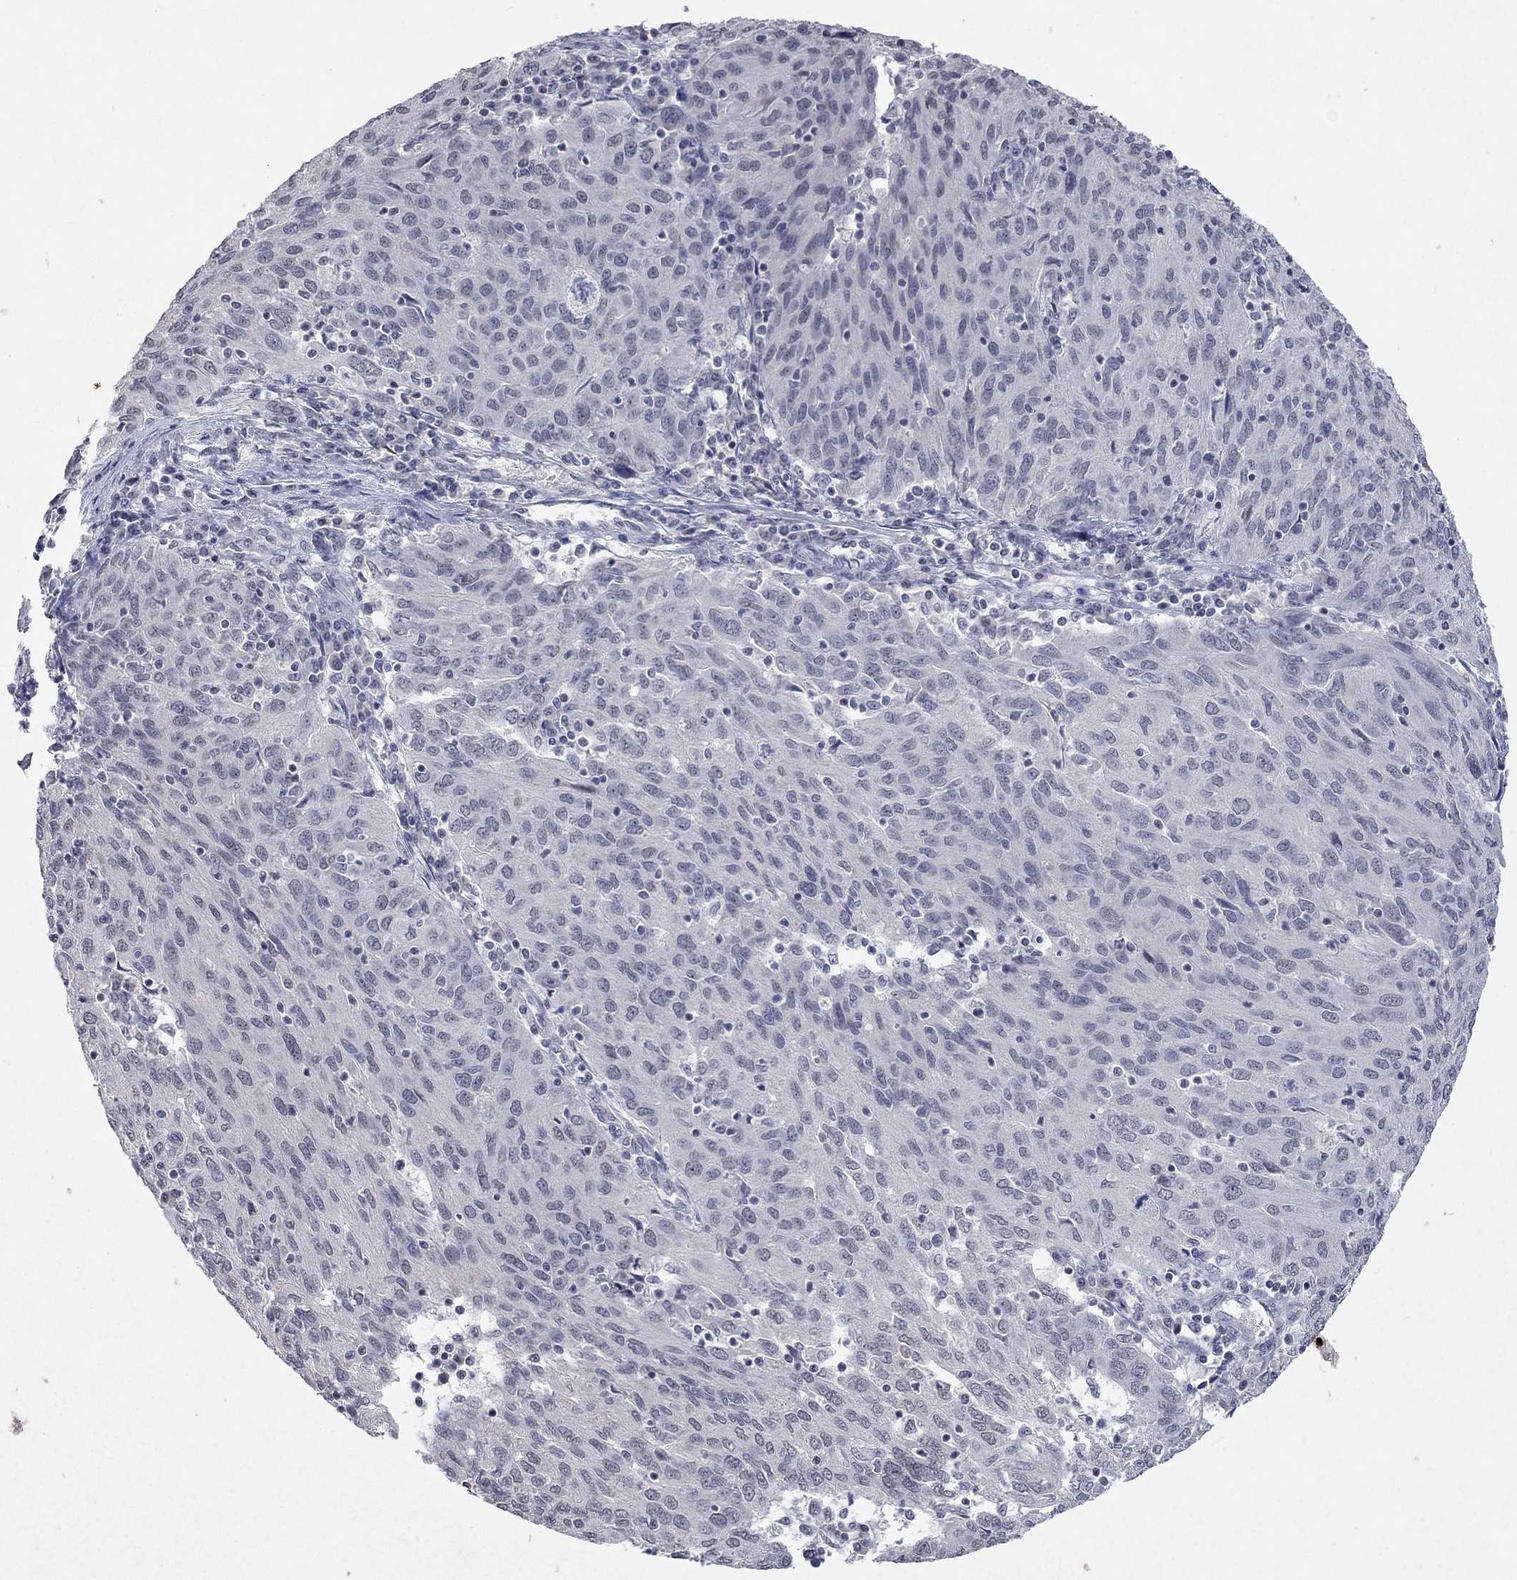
{"staining": {"intensity": "negative", "quantity": "none", "location": "none"}, "tissue": "ovarian cancer", "cell_type": "Tumor cells", "image_type": "cancer", "snomed": [{"axis": "morphology", "description": "Carcinoma, endometroid"}, {"axis": "topography", "description": "Ovary"}], "caption": "IHC micrograph of endometroid carcinoma (ovarian) stained for a protein (brown), which reveals no staining in tumor cells.", "gene": "TMEM143", "patient": {"sex": "female", "age": 50}}